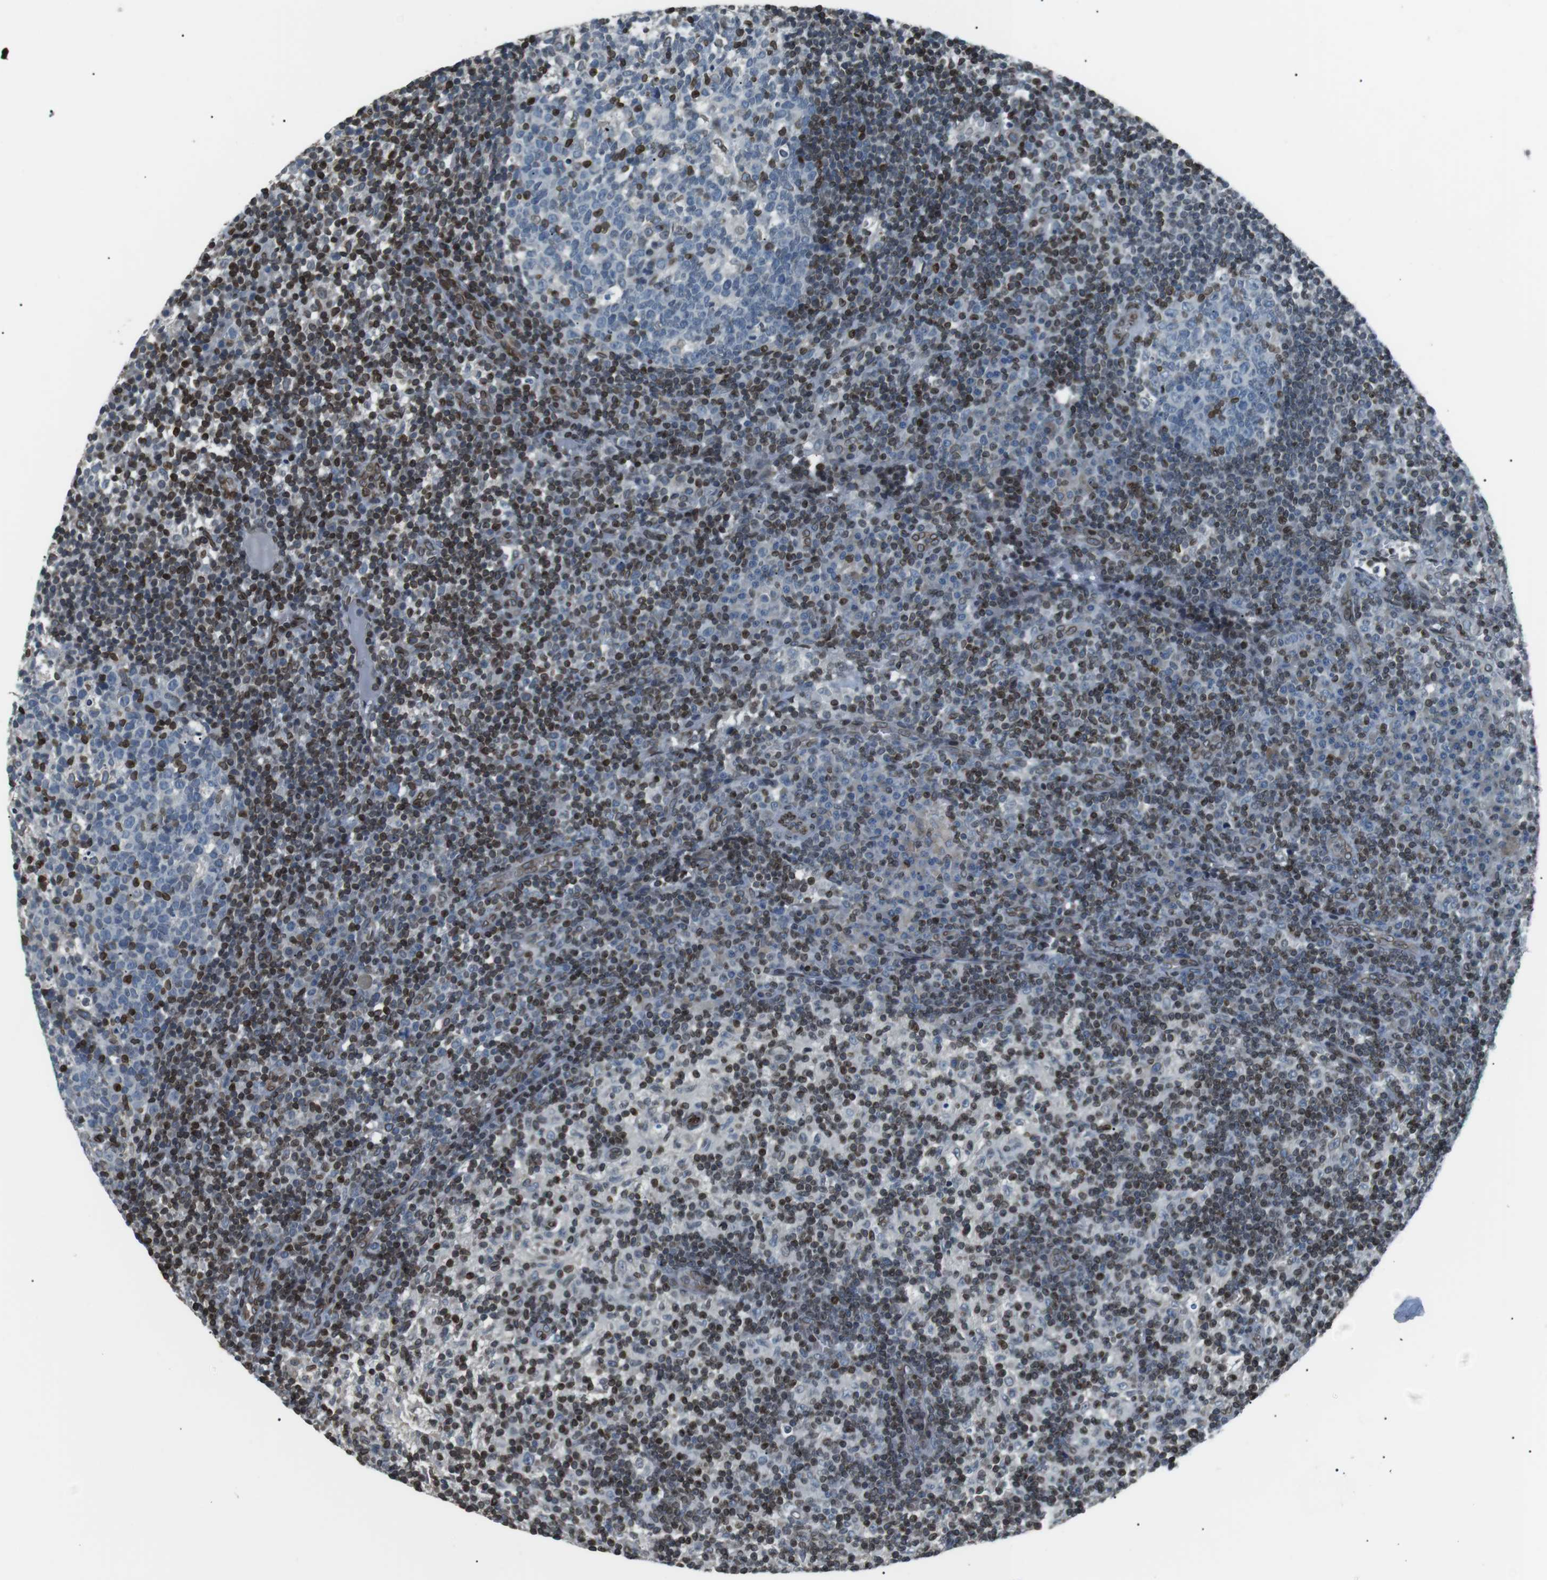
{"staining": {"intensity": "strong", "quantity": "<25%", "location": "cytoplasmic/membranous,nuclear"}, "tissue": "lymph node", "cell_type": "Germinal center cells", "image_type": "normal", "snomed": [{"axis": "morphology", "description": "Normal tissue, NOS"}, {"axis": "morphology", "description": "Inflammation, NOS"}, {"axis": "topography", "description": "Lymph node"}], "caption": "An image of lymph node stained for a protein displays strong cytoplasmic/membranous,nuclear brown staining in germinal center cells.", "gene": "TMX4", "patient": {"sex": "male", "age": 55}}